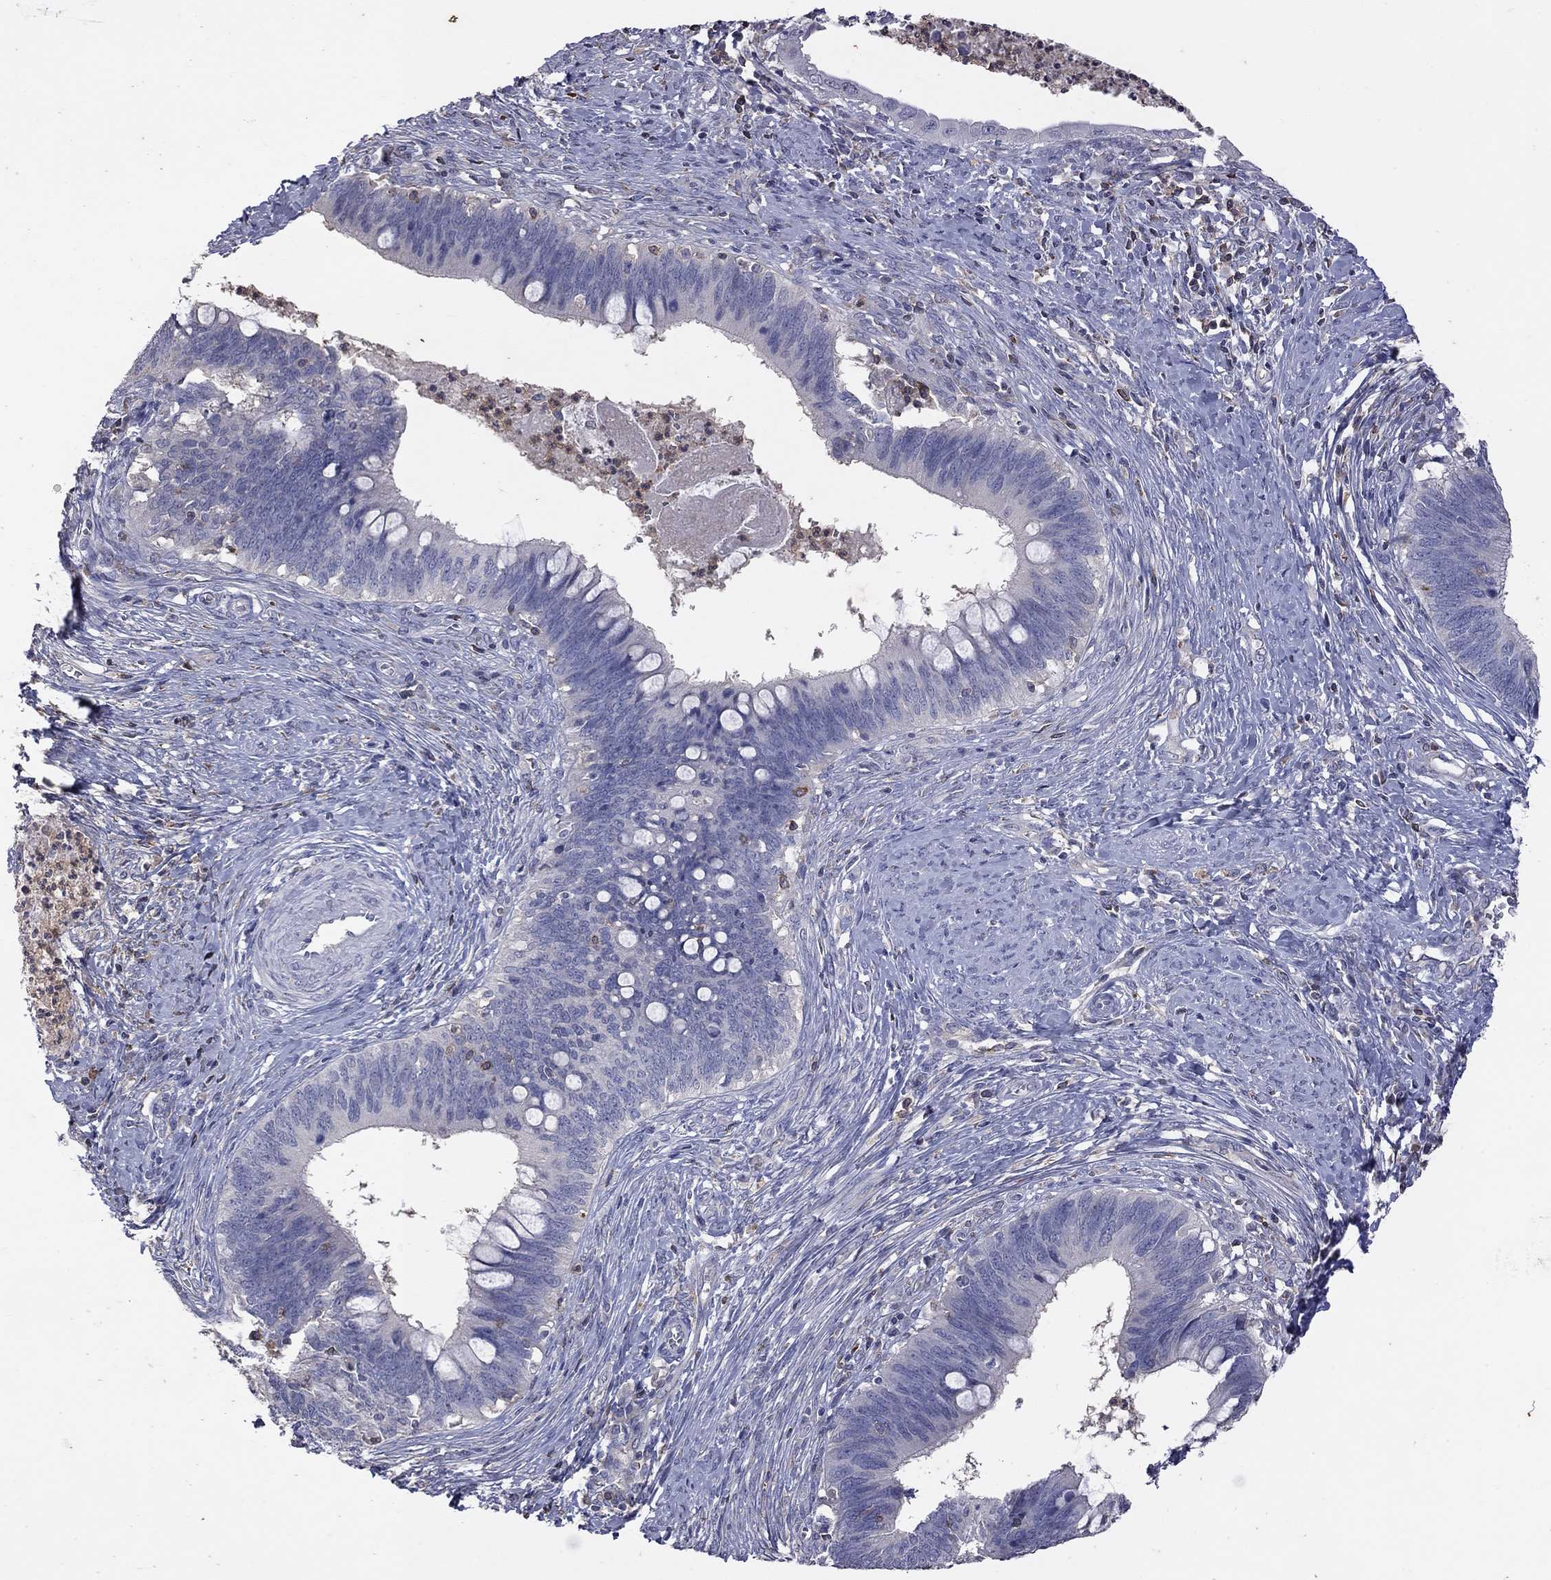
{"staining": {"intensity": "negative", "quantity": "none", "location": "none"}, "tissue": "cervical cancer", "cell_type": "Tumor cells", "image_type": "cancer", "snomed": [{"axis": "morphology", "description": "Adenocarcinoma, NOS"}, {"axis": "topography", "description": "Cervix"}], "caption": "IHC of human adenocarcinoma (cervical) displays no positivity in tumor cells.", "gene": "IPCEF1", "patient": {"sex": "female", "age": 42}}